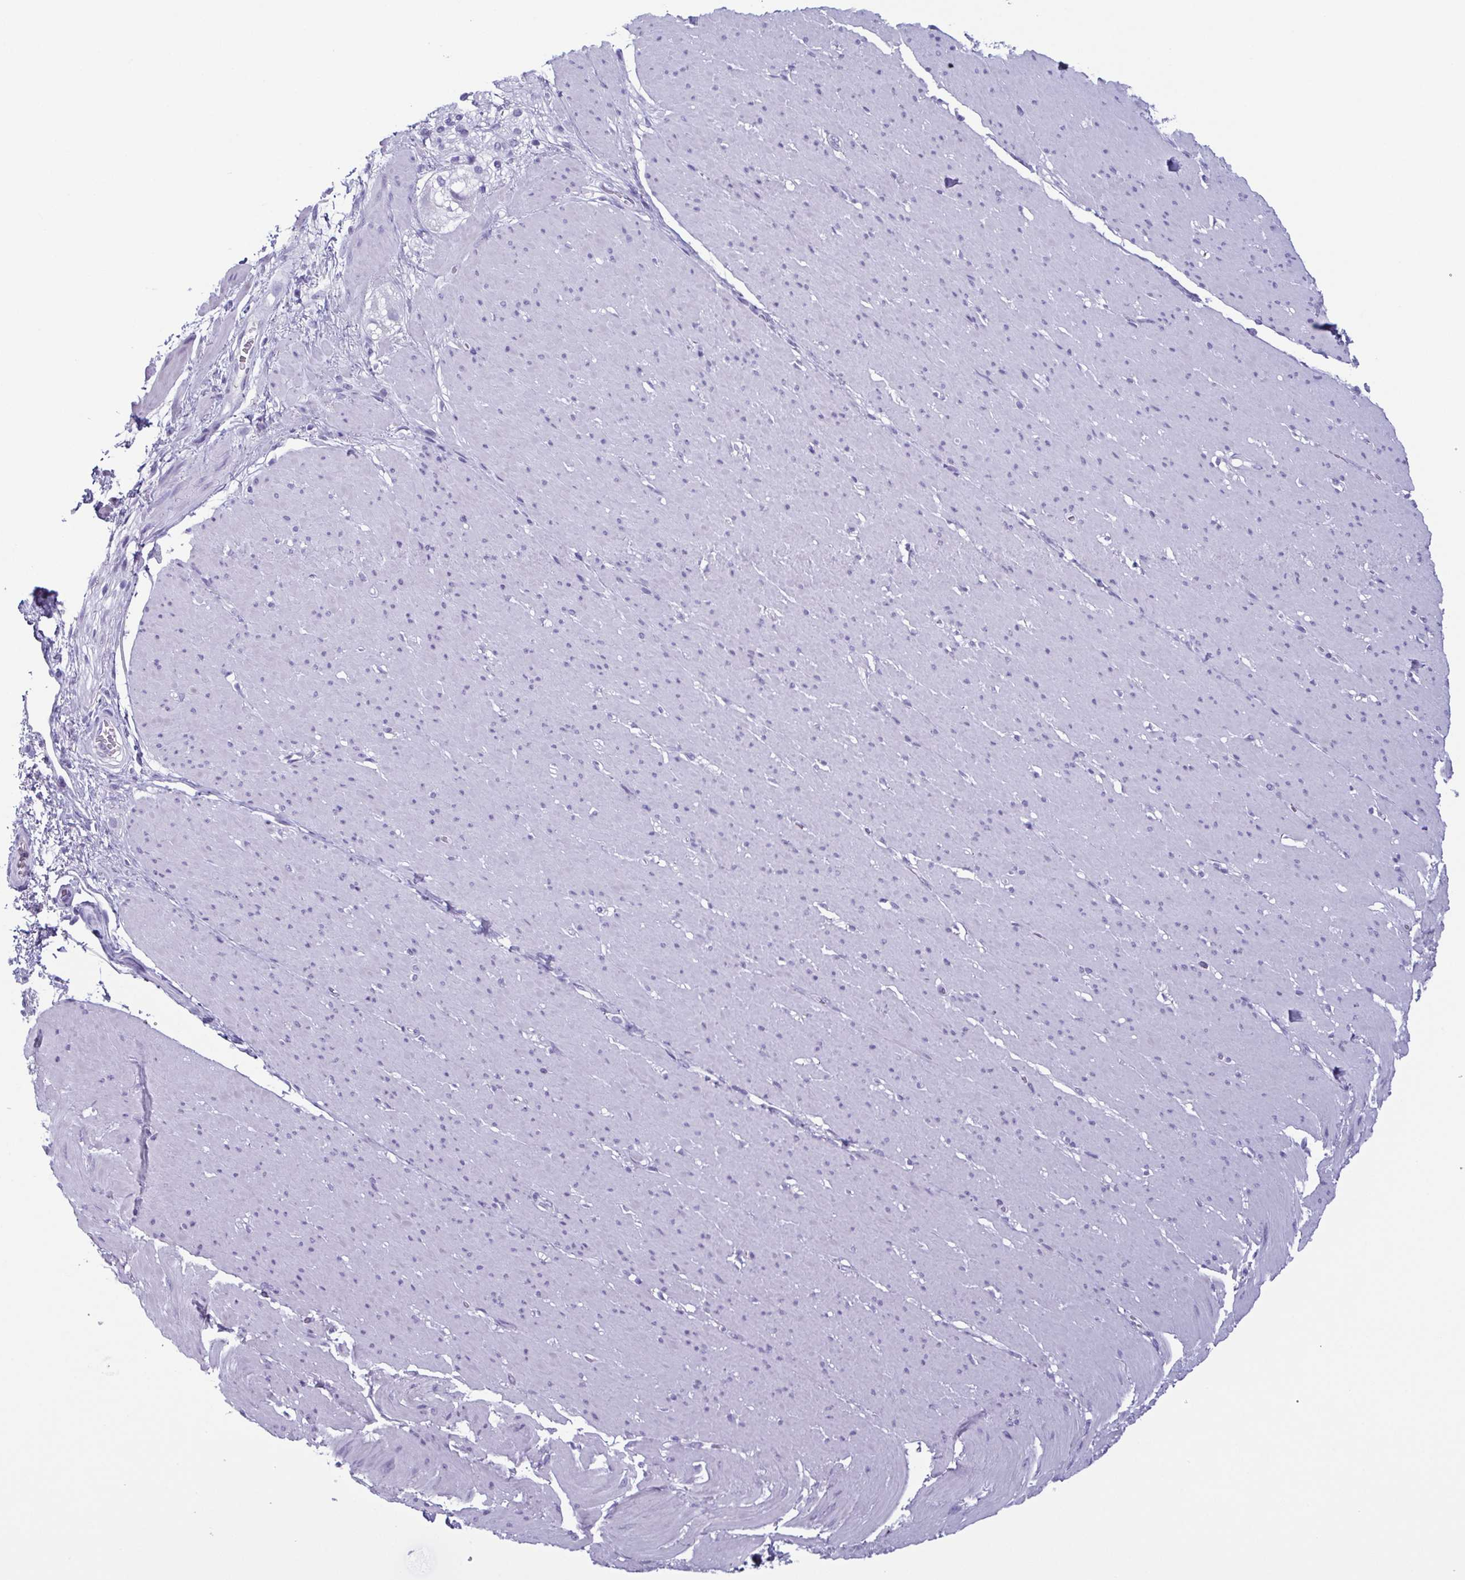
{"staining": {"intensity": "negative", "quantity": "none", "location": "none"}, "tissue": "smooth muscle", "cell_type": "Smooth muscle cells", "image_type": "normal", "snomed": [{"axis": "morphology", "description": "Normal tissue, NOS"}, {"axis": "topography", "description": "Smooth muscle"}, {"axis": "topography", "description": "Rectum"}], "caption": "Immunohistochemistry histopathology image of benign smooth muscle stained for a protein (brown), which exhibits no expression in smooth muscle cells.", "gene": "KRT10", "patient": {"sex": "male", "age": 53}}